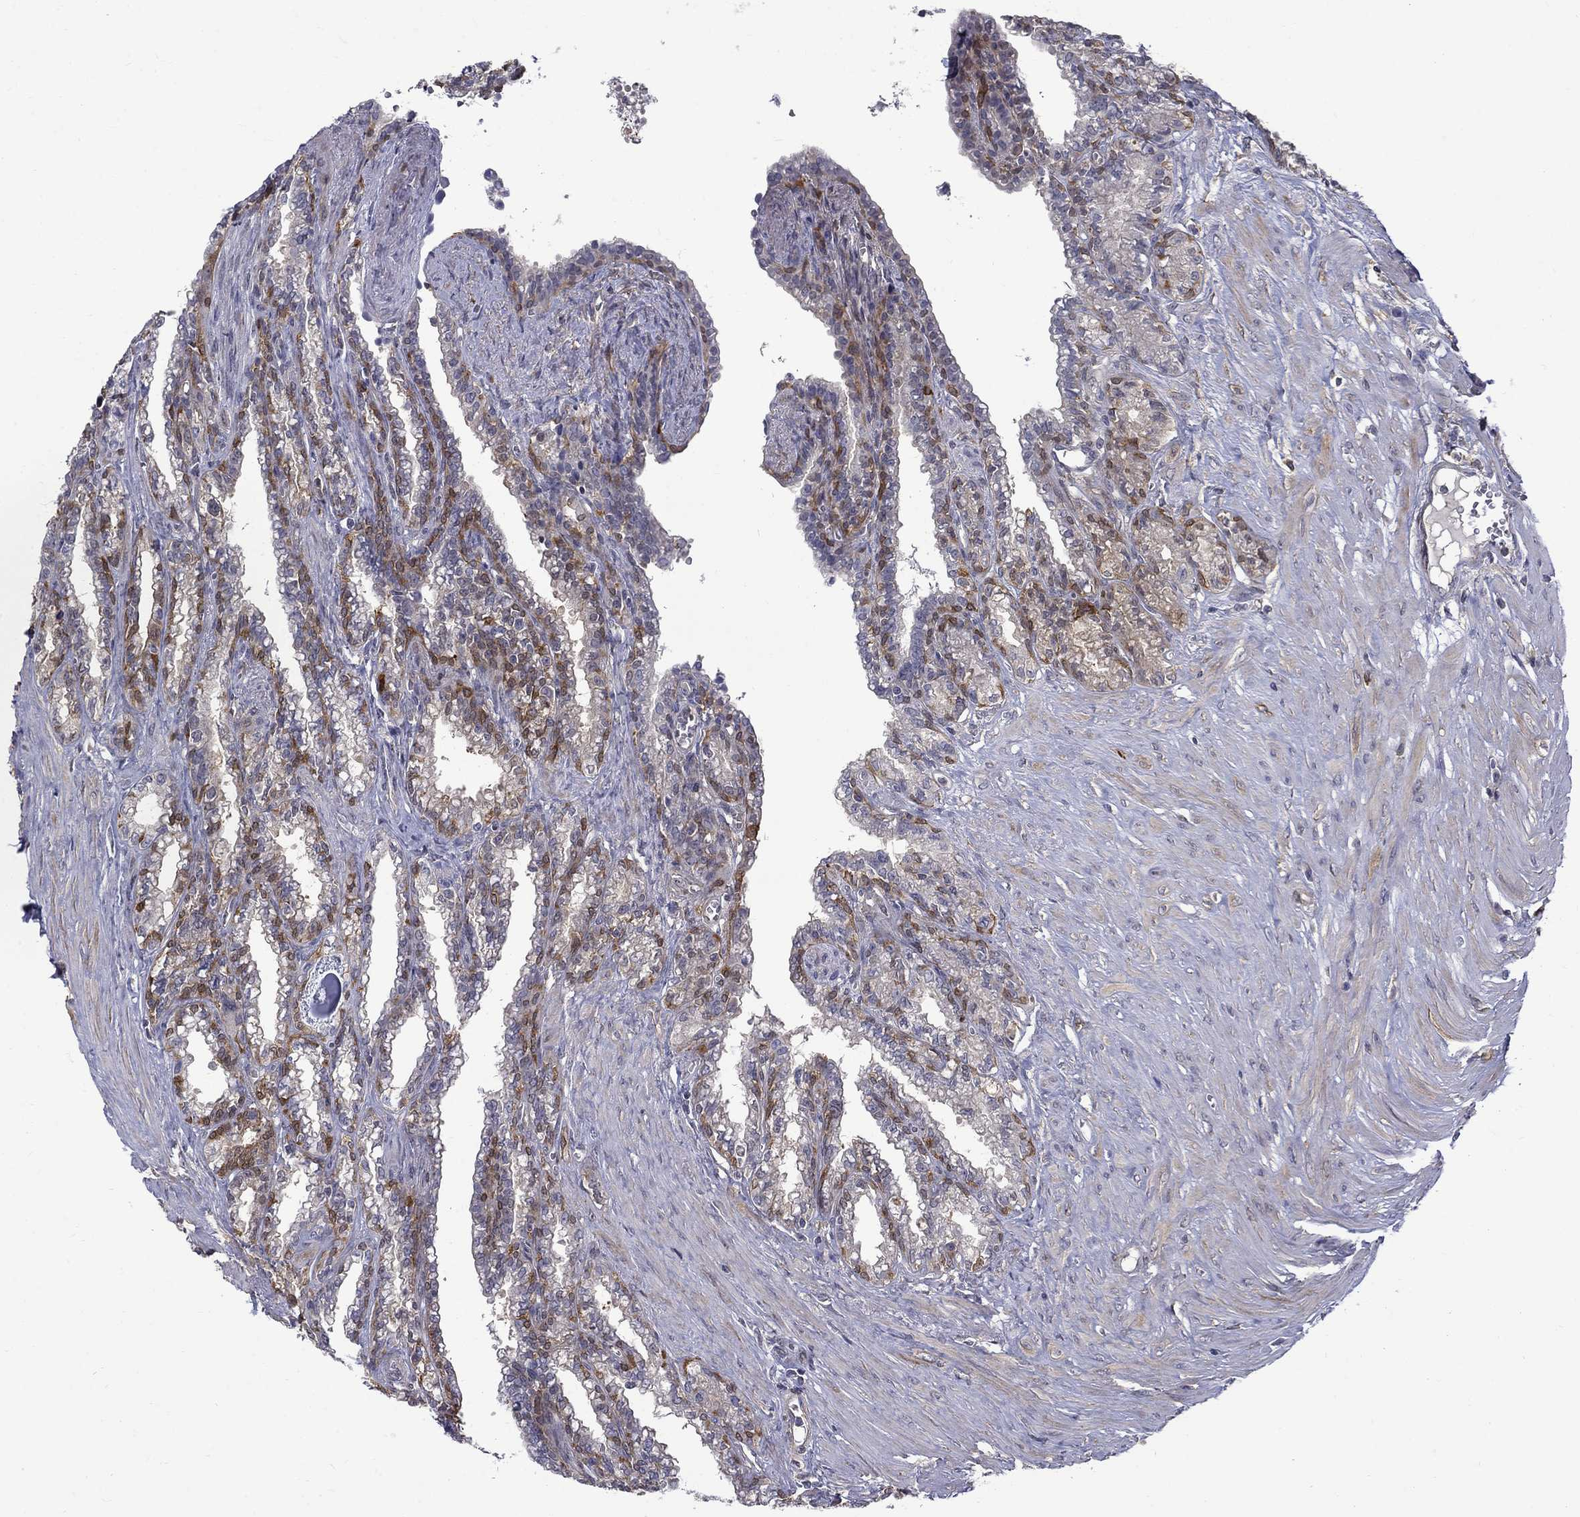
{"staining": {"intensity": "strong", "quantity": "<25%", "location": "cytoplasmic/membranous,nuclear"}, "tissue": "seminal vesicle", "cell_type": "Glandular cells", "image_type": "normal", "snomed": [{"axis": "morphology", "description": "Normal tissue, NOS"}, {"axis": "morphology", "description": "Urothelial carcinoma, NOS"}, {"axis": "topography", "description": "Urinary bladder"}, {"axis": "topography", "description": "Seminal veicle"}], "caption": "About <25% of glandular cells in normal seminal vesicle show strong cytoplasmic/membranous,nuclear protein expression as visualized by brown immunohistochemical staining.", "gene": "PCBP2", "patient": {"sex": "male", "age": 76}}